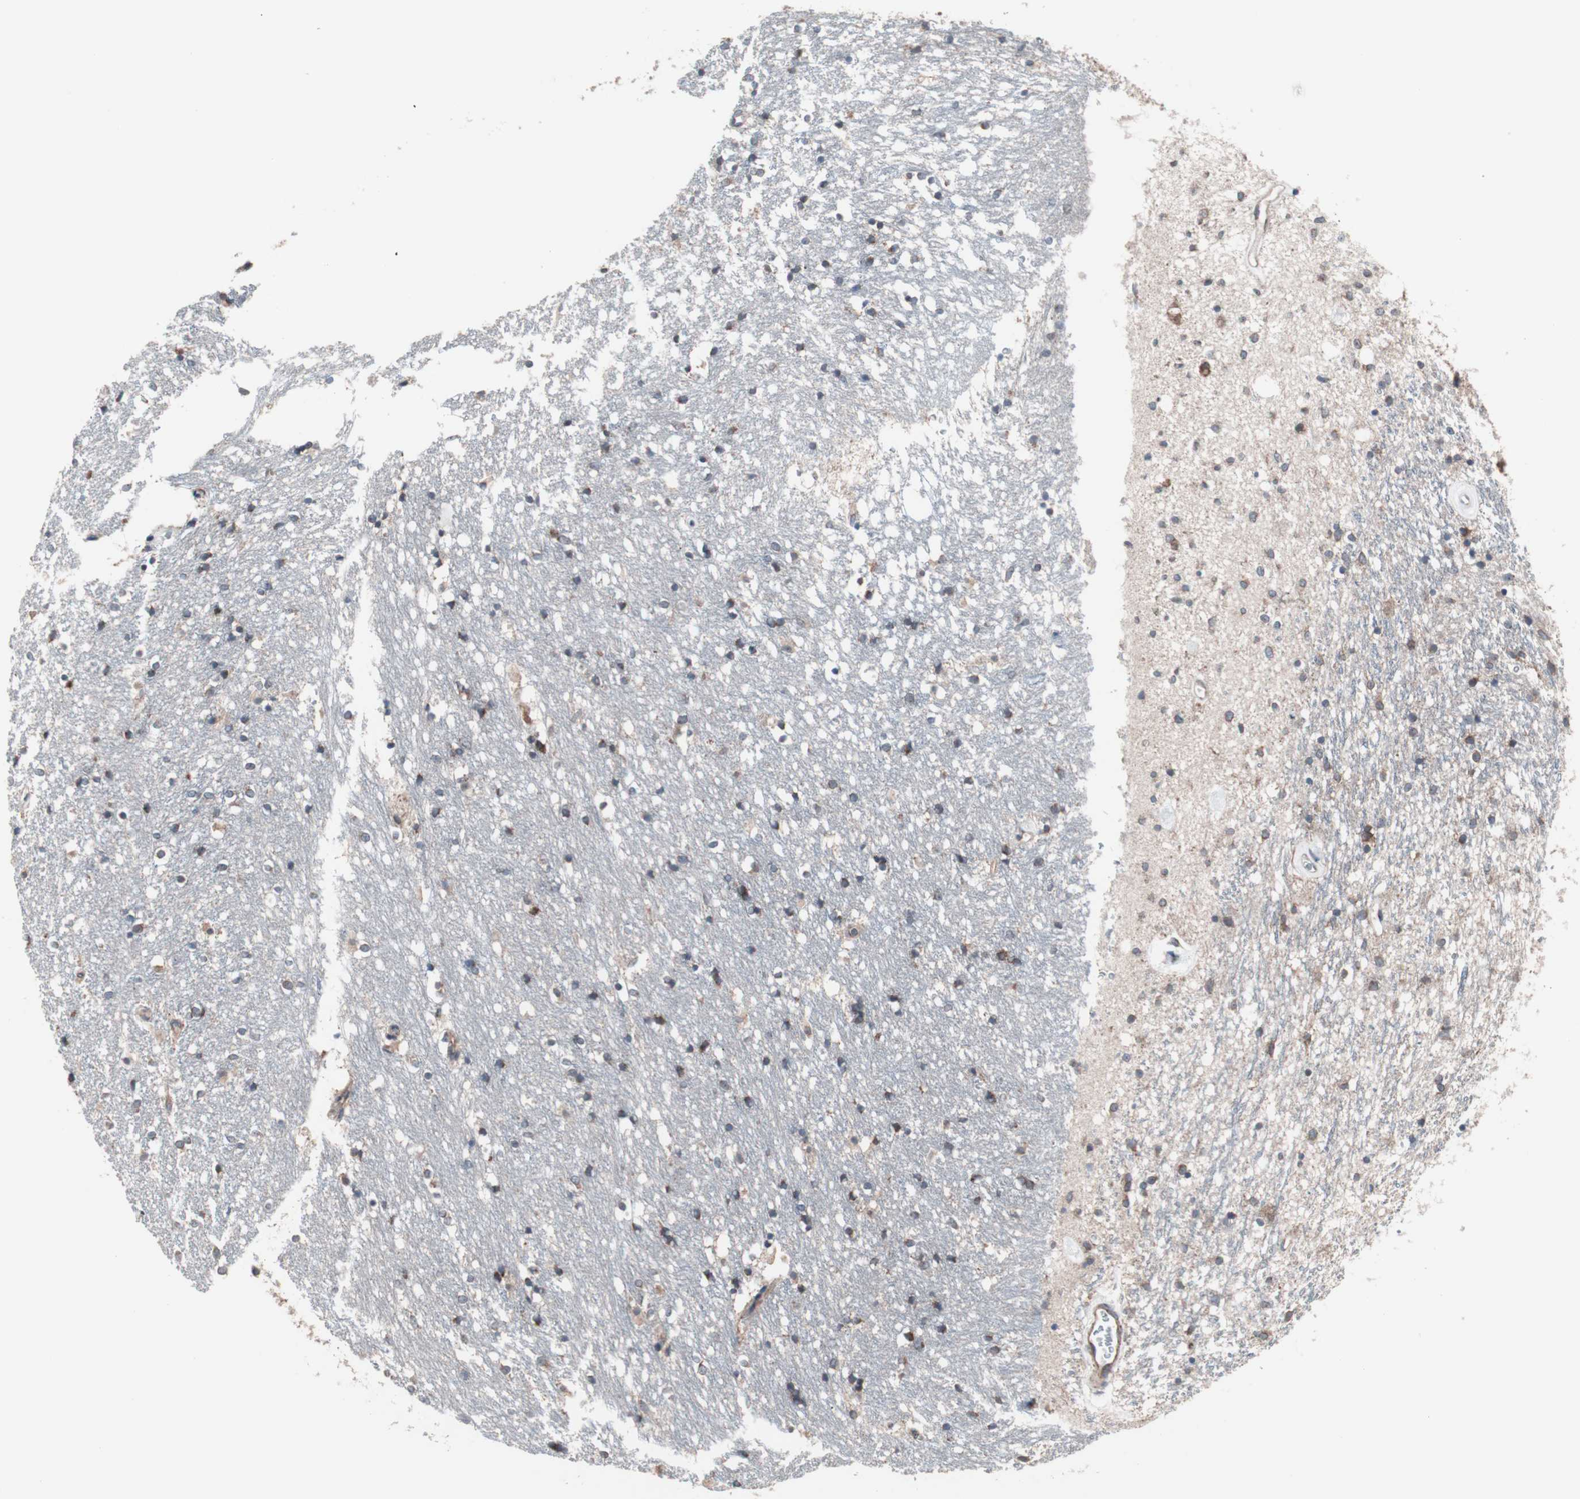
{"staining": {"intensity": "moderate", "quantity": "25%-75%", "location": "cytoplasmic/membranous"}, "tissue": "caudate", "cell_type": "Glial cells", "image_type": "normal", "snomed": [{"axis": "morphology", "description": "Normal tissue, NOS"}, {"axis": "topography", "description": "Lateral ventricle wall"}], "caption": "A histopathology image of human caudate stained for a protein shows moderate cytoplasmic/membranous brown staining in glial cells. Immunohistochemistry stains the protein of interest in brown and the nuclei are stained blue.", "gene": "CTTNBP2NL", "patient": {"sex": "female", "age": 54}}